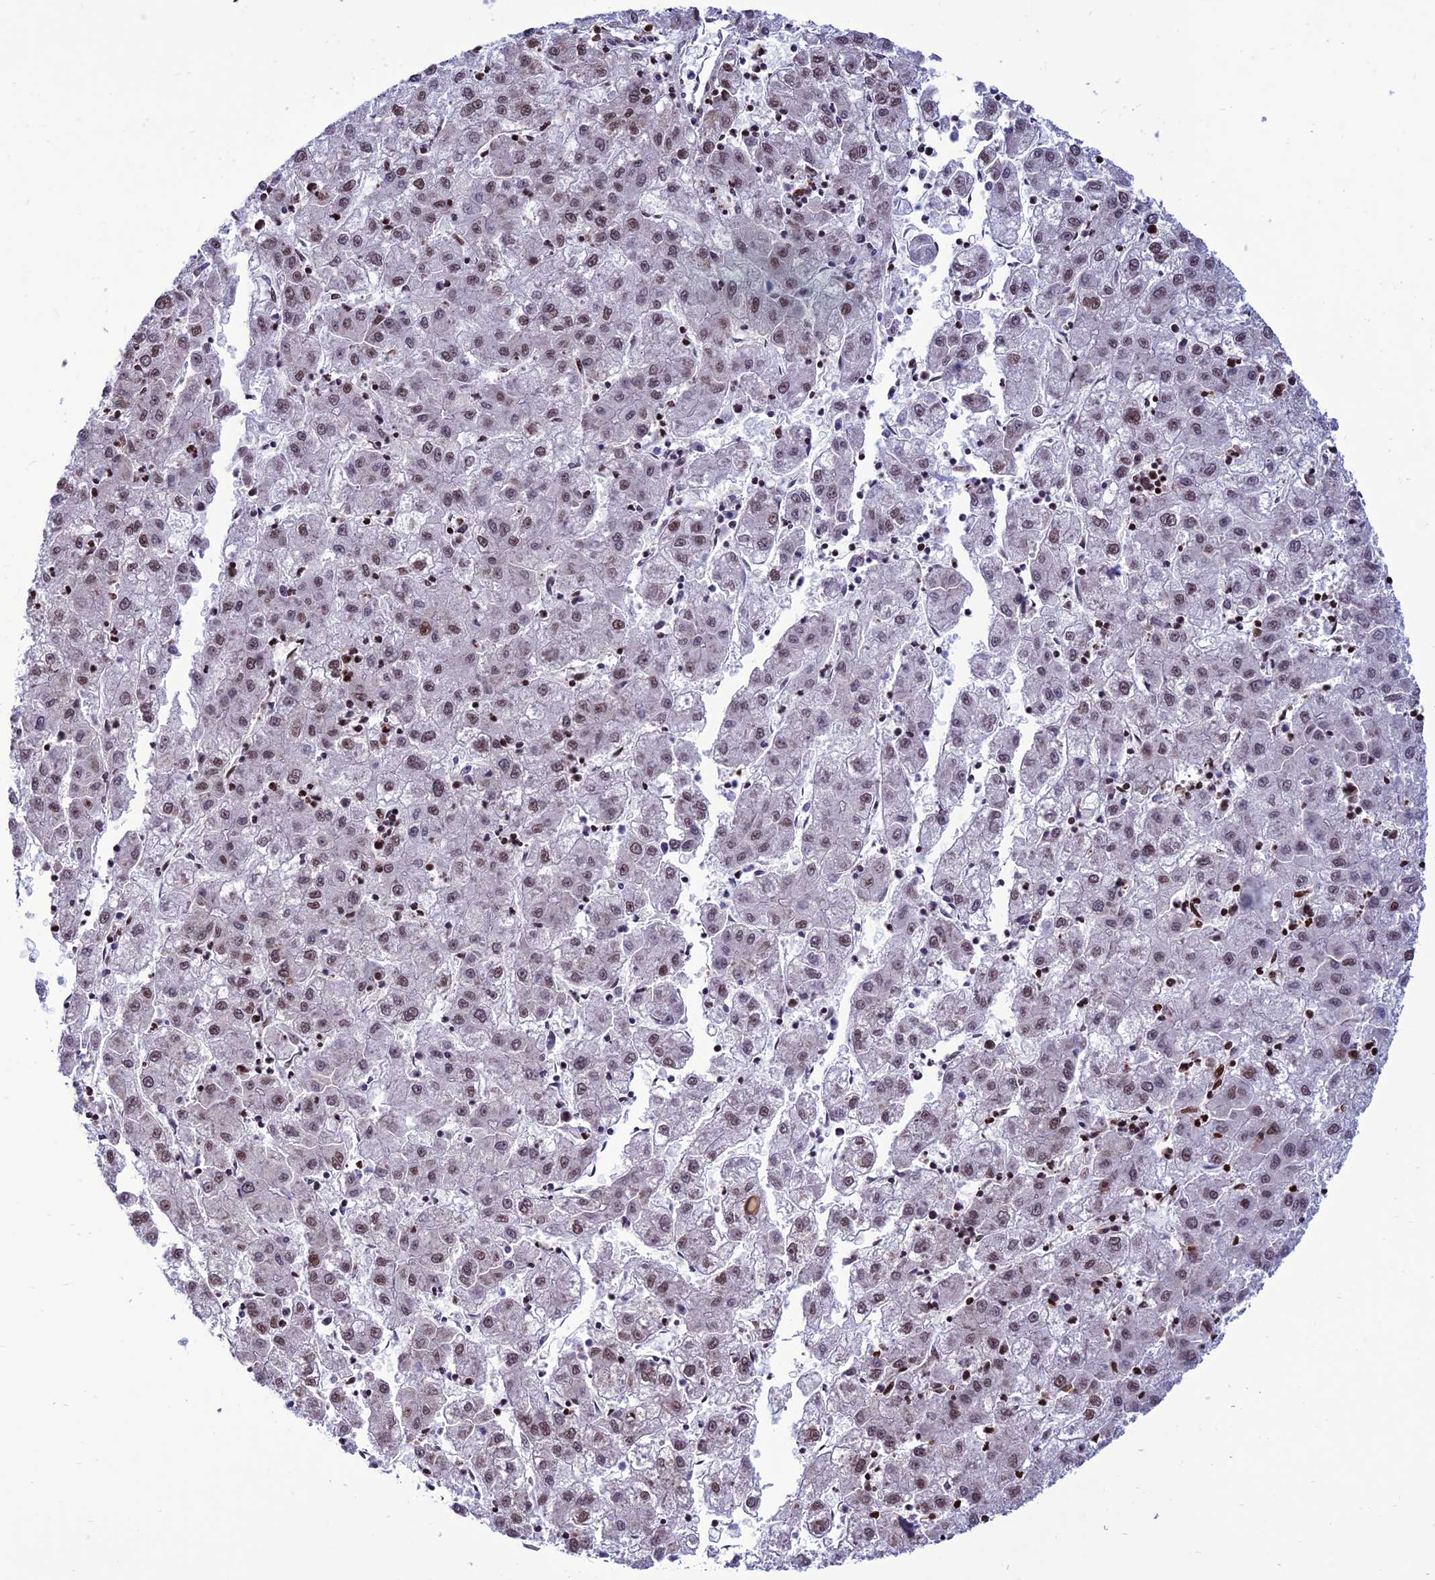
{"staining": {"intensity": "moderate", "quantity": ">75%", "location": "nuclear"}, "tissue": "liver cancer", "cell_type": "Tumor cells", "image_type": "cancer", "snomed": [{"axis": "morphology", "description": "Carcinoma, Hepatocellular, NOS"}, {"axis": "topography", "description": "Liver"}], "caption": "A histopathology image of human liver hepatocellular carcinoma stained for a protein exhibits moderate nuclear brown staining in tumor cells. The protein of interest is shown in brown color, while the nuclei are stained blue.", "gene": "INO80E", "patient": {"sex": "male", "age": 72}}